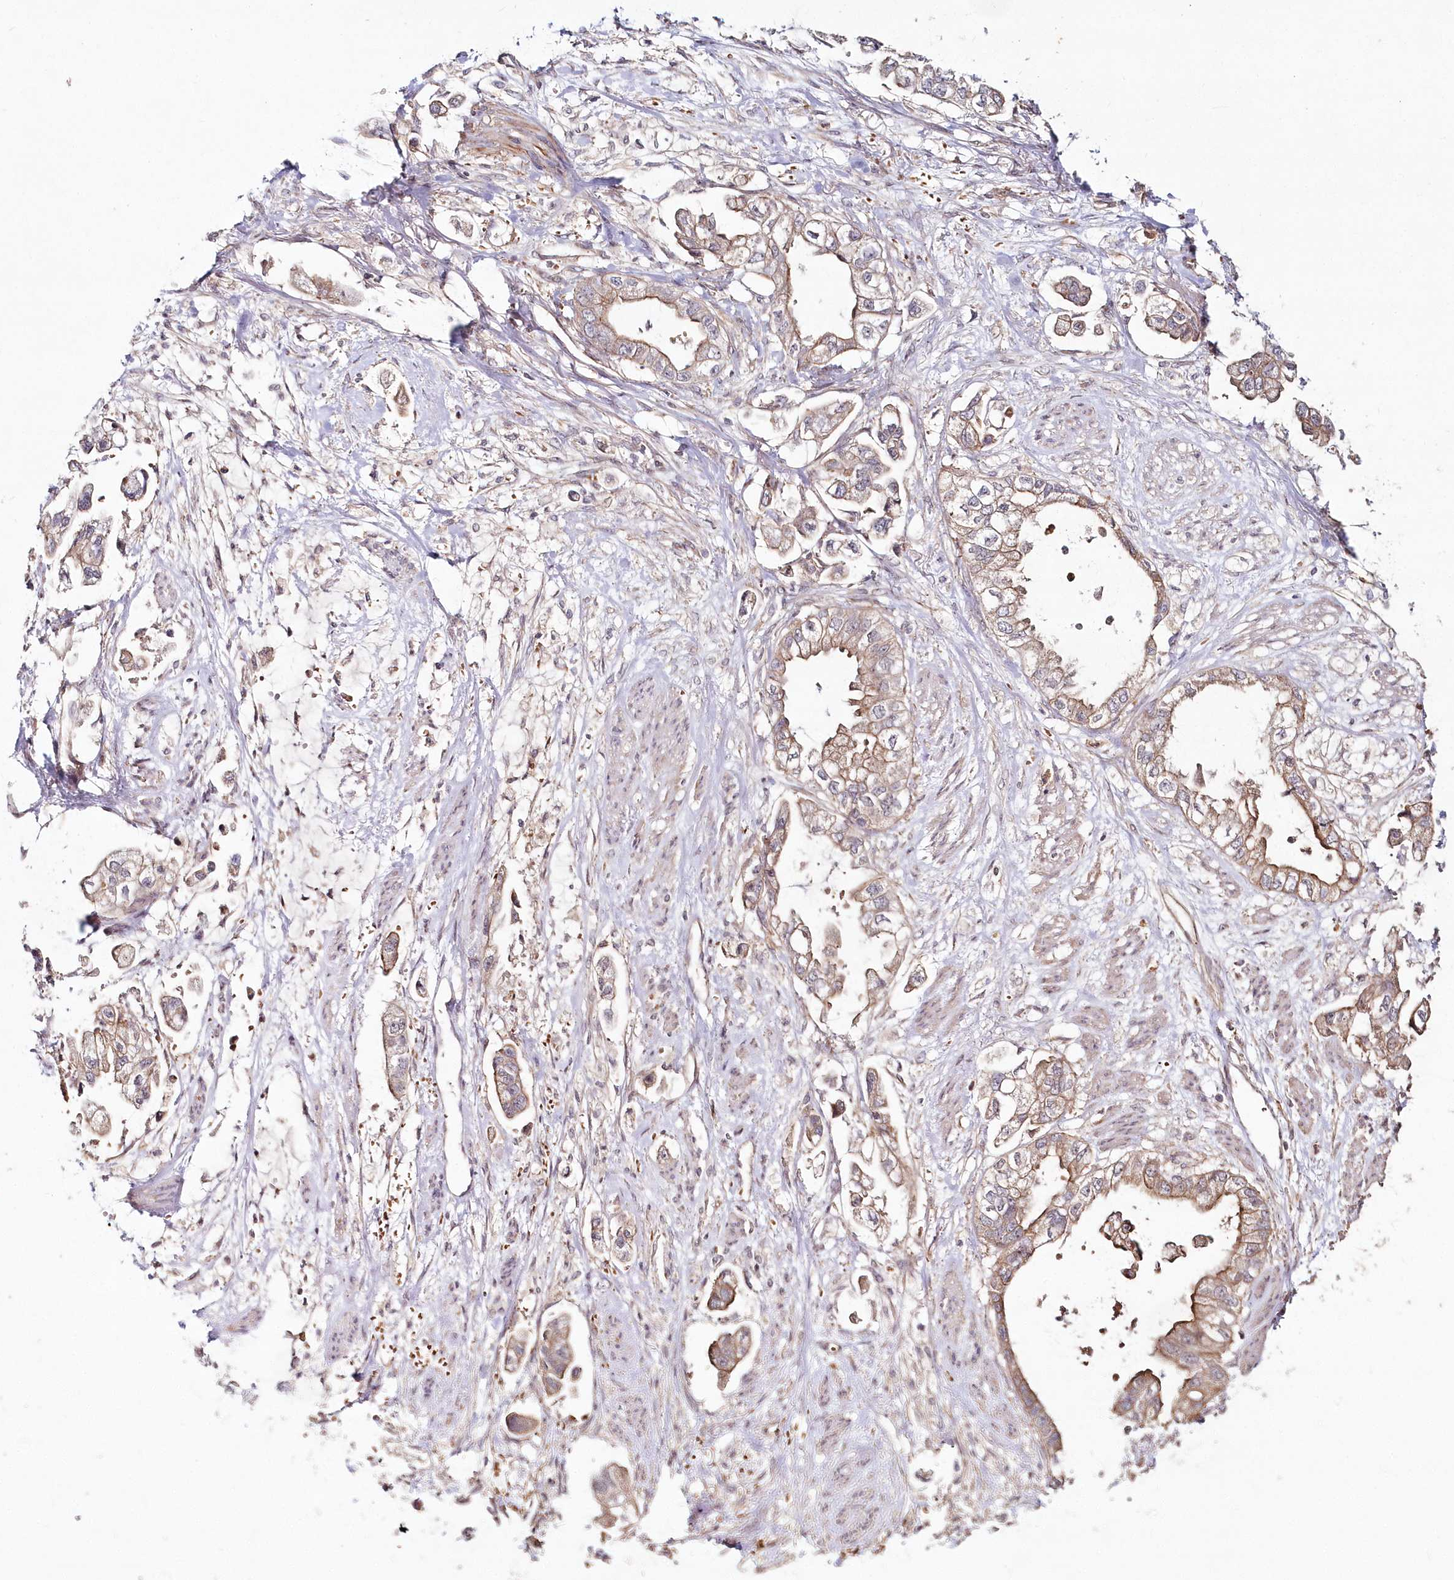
{"staining": {"intensity": "moderate", "quantity": ">75%", "location": "cytoplasmic/membranous"}, "tissue": "stomach cancer", "cell_type": "Tumor cells", "image_type": "cancer", "snomed": [{"axis": "morphology", "description": "Adenocarcinoma, NOS"}, {"axis": "topography", "description": "Stomach"}], "caption": "Human adenocarcinoma (stomach) stained for a protein (brown) demonstrates moderate cytoplasmic/membranous positive positivity in approximately >75% of tumor cells.", "gene": "HYCC2", "patient": {"sex": "male", "age": 62}}